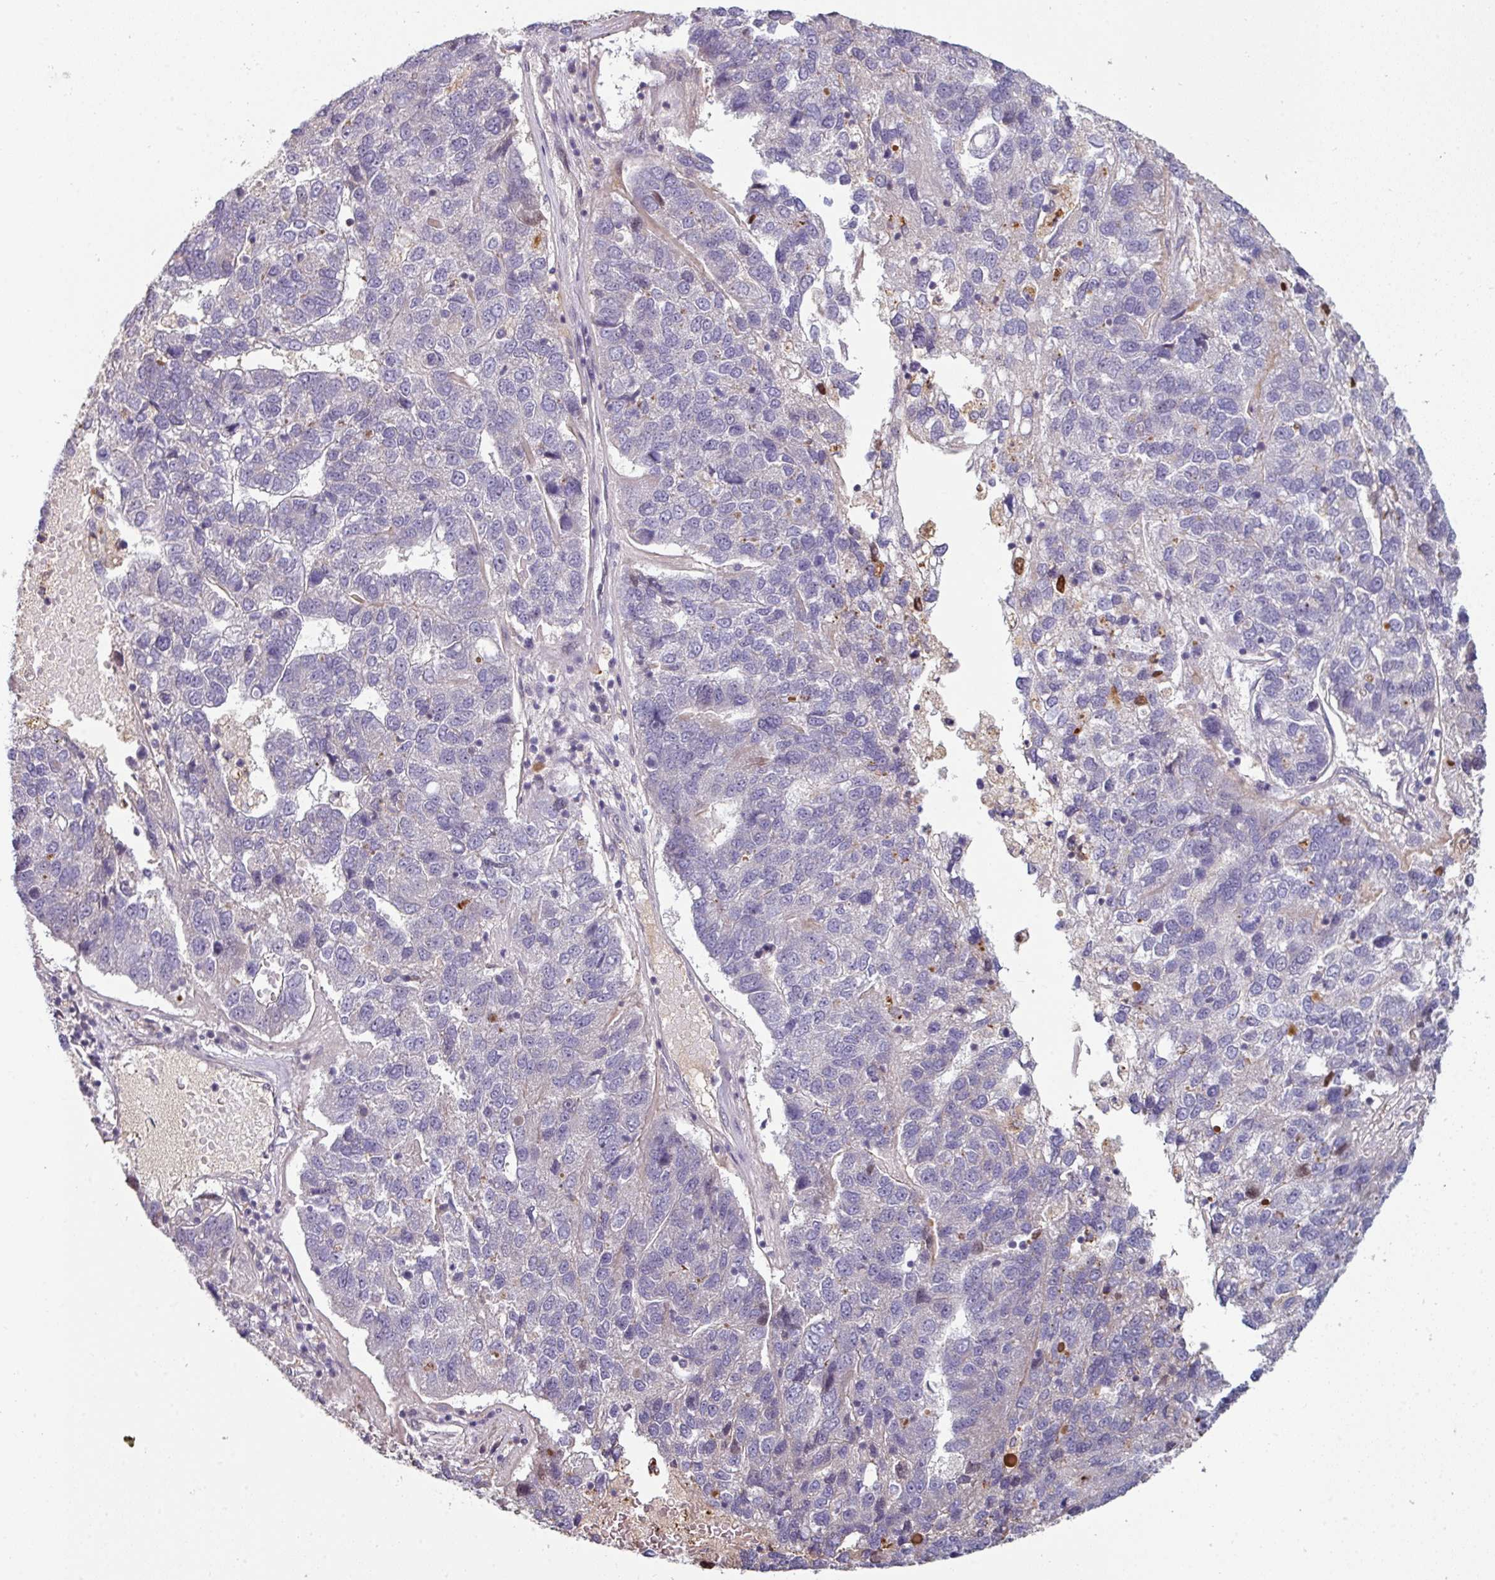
{"staining": {"intensity": "negative", "quantity": "none", "location": "none"}, "tissue": "pancreatic cancer", "cell_type": "Tumor cells", "image_type": "cancer", "snomed": [{"axis": "morphology", "description": "Adenocarcinoma, NOS"}, {"axis": "topography", "description": "Pancreas"}], "caption": "There is no significant expression in tumor cells of pancreatic cancer (adenocarcinoma). (Stains: DAB (3,3'-diaminobenzidine) immunohistochemistry (IHC) with hematoxylin counter stain, Microscopy: brightfield microscopy at high magnification).", "gene": "SWSAP1", "patient": {"sex": "female", "age": 61}}